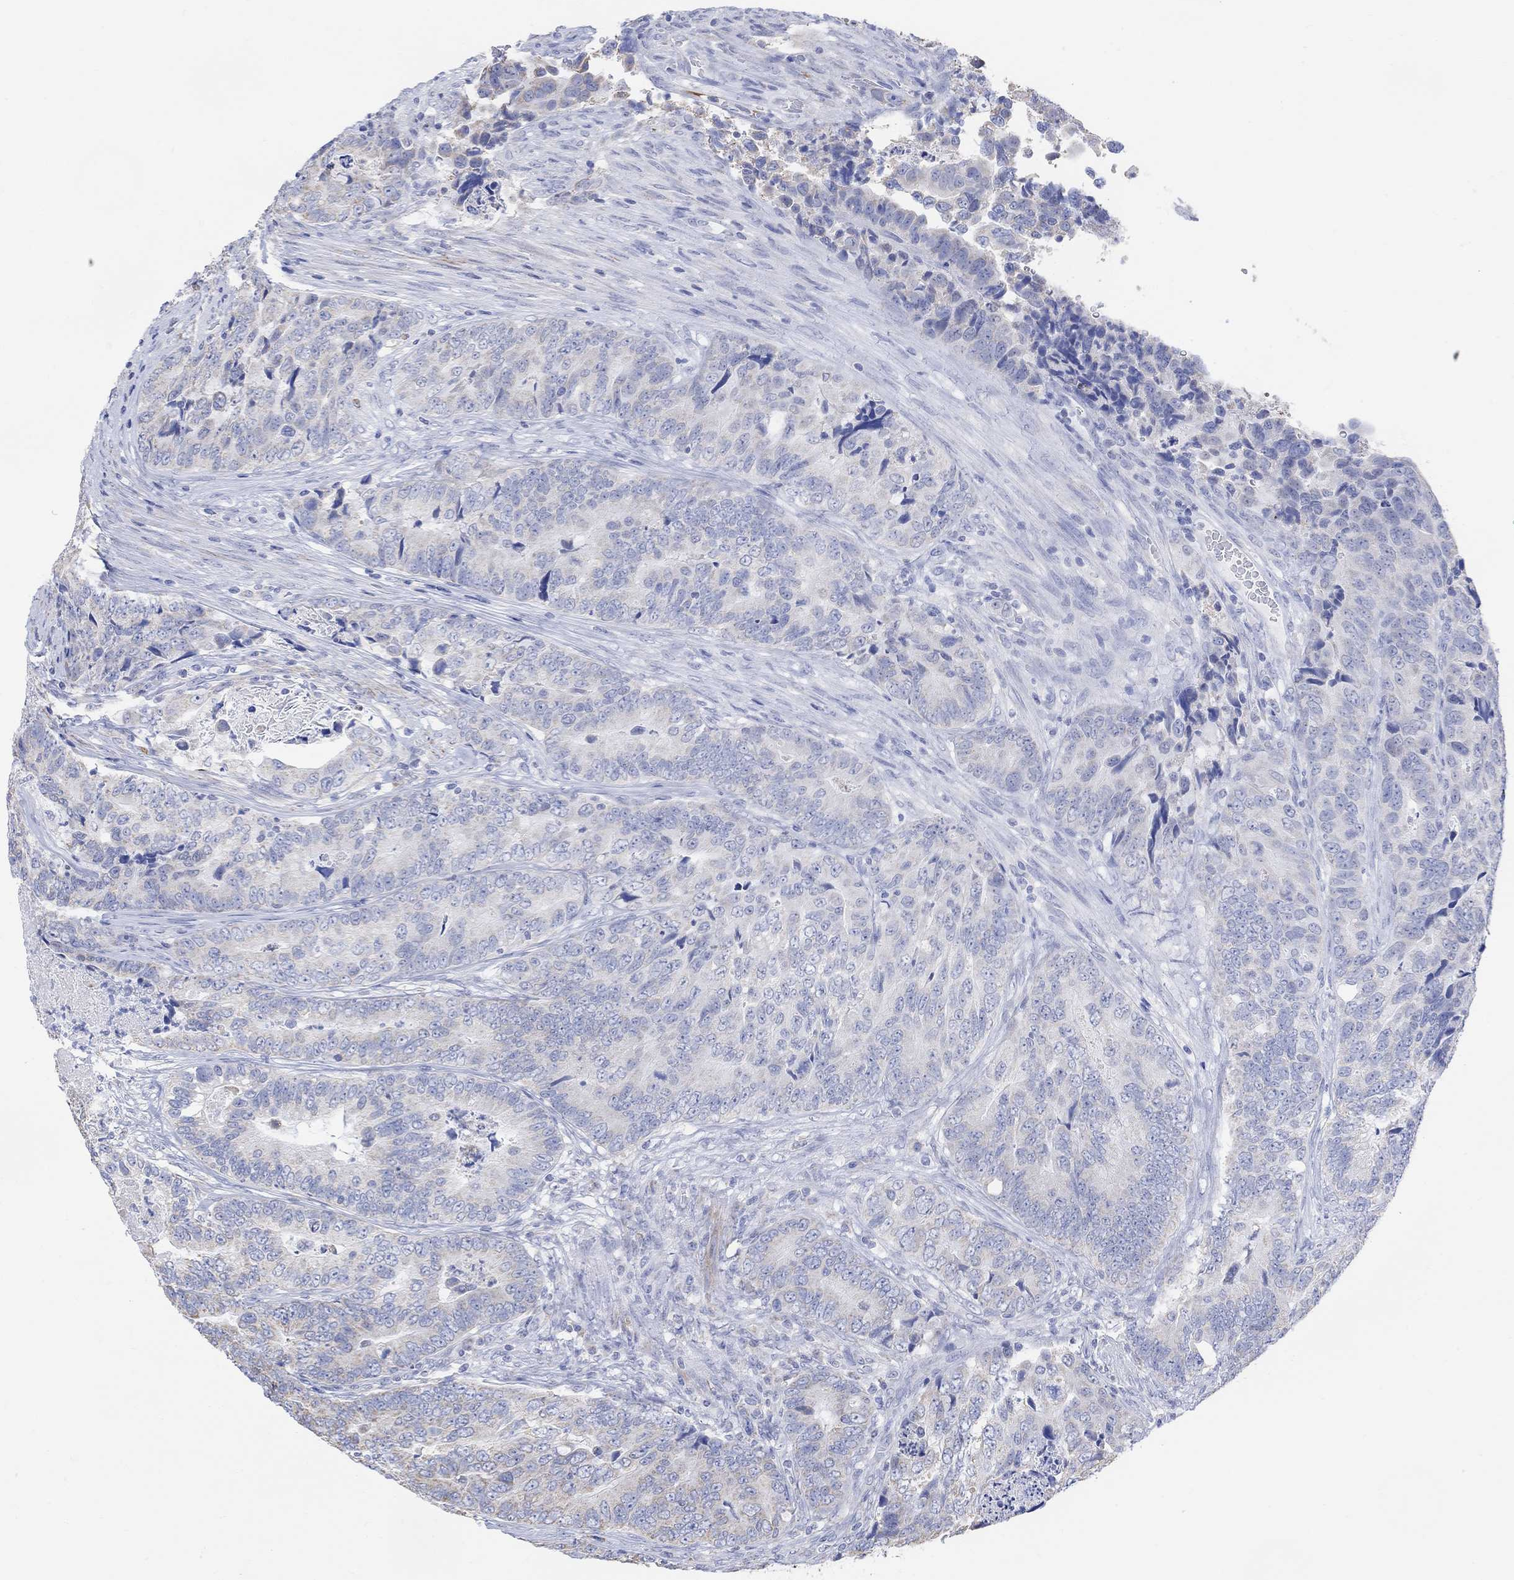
{"staining": {"intensity": "negative", "quantity": "none", "location": "none"}, "tissue": "colorectal cancer", "cell_type": "Tumor cells", "image_type": "cancer", "snomed": [{"axis": "morphology", "description": "Adenocarcinoma, NOS"}, {"axis": "topography", "description": "Colon"}], "caption": "The micrograph reveals no staining of tumor cells in colorectal adenocarcinoma. (DAB (3,3'-diaminobenzidine) immunohistochemistry (IHC) with hematoxylin counter stain).", "gene": "SYT12", "patient": {"sex": "female", "age": 72}}